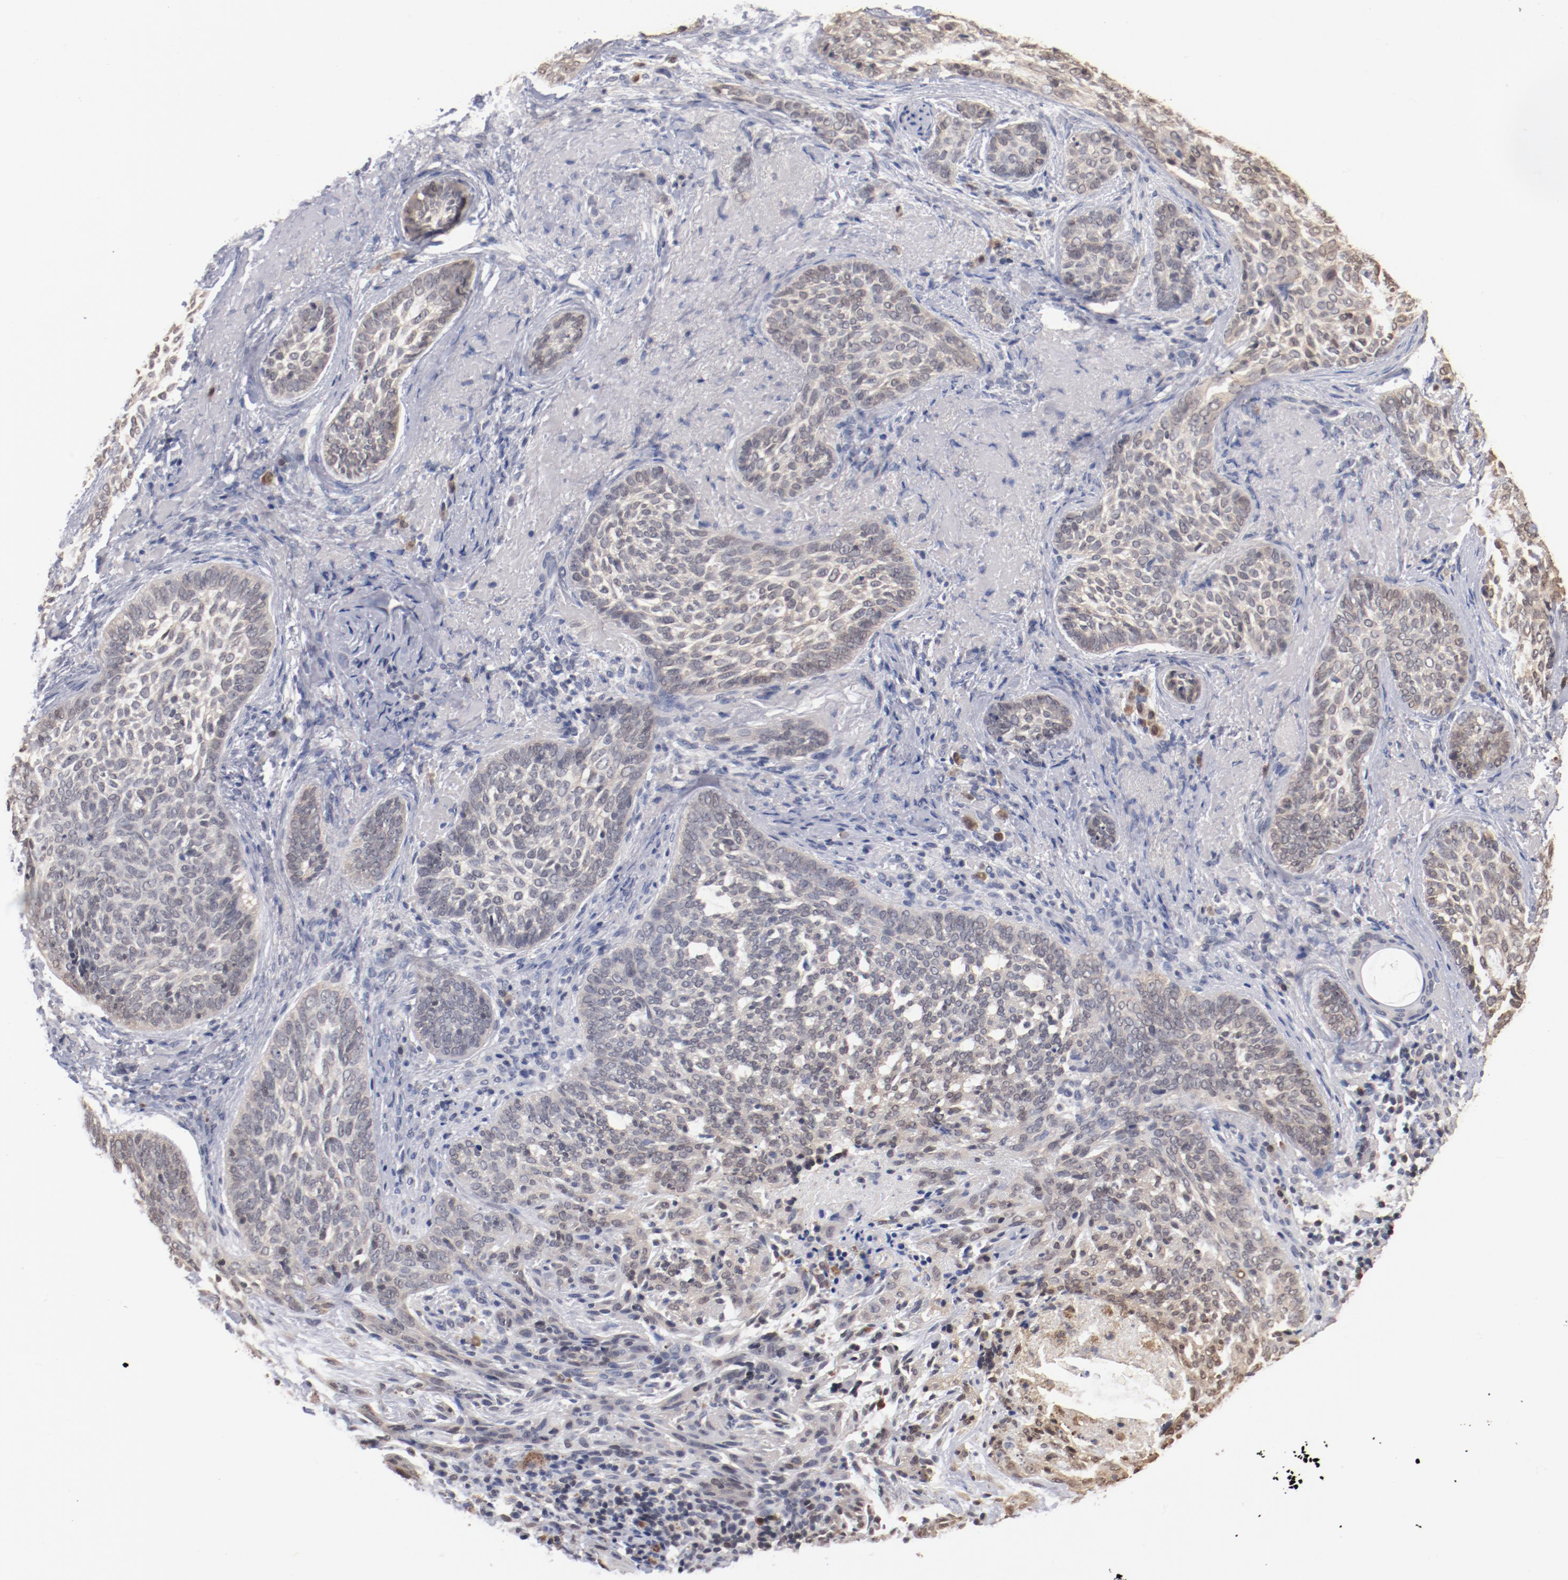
{"staining": {"intensity": "weak", "quantity": "<25%", "location": "cytoplasmic/membranous"}, "tissue": "skin cancer", "cell_type": "Tumor cells", "image_type": "cancer", "snomed": [{"axis": "morphology", "description": "Basal cell carcinoma"}, {"axis": "topography", "description": "Skin"}], "caption": "This is an immunohistochemistry photomicrograph of human skin cancer. There is no staining in tumor cells.", "gene": "MIF", "patient": {"sex": "male", "age": 91}}